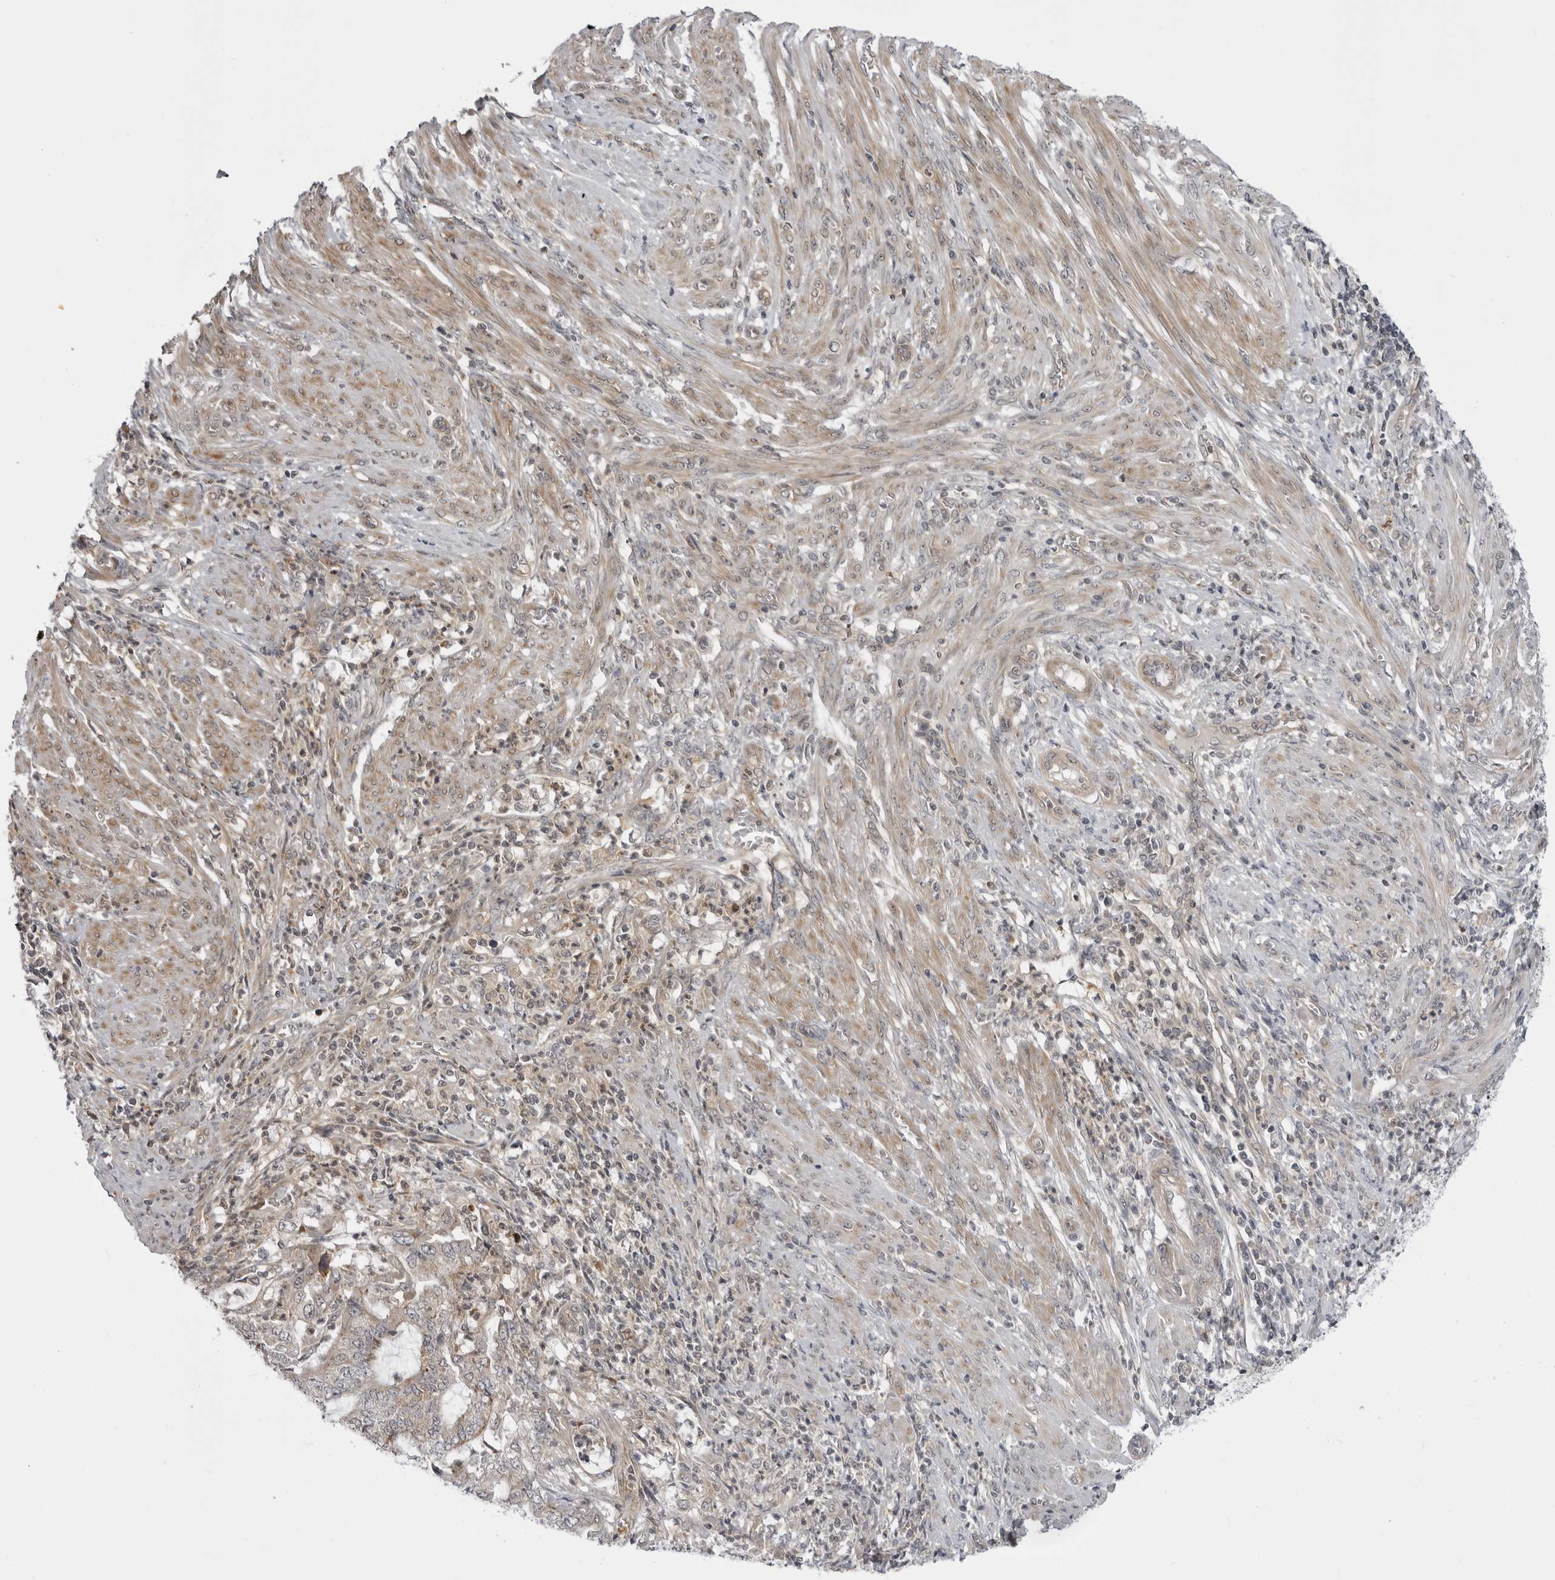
{"staining": {"intensity": "weak", "quantity": "25%-75%", "location": "cytoplasmic/membranous"}, "tissue": "endometrial cancer", "cell_type": "Tumor cells", "image_type": "cancer", "snomed": [{"axis": "morphology", "description": "Adenocarcinoma, NOS"}, {"axis": "topography", "description": "Endometrium"}], "caption": "Protein expression analysis of human endometrial cancer (adenocarcinoma) reveals weak cytoplasmic/membranous positivity in approximately 25%-75% of tumor cells. (DAB IHC with brightfield microscopy, high magnification).", "gene": "CCDC18", "patient": {"sex": "female", "age": 51}}